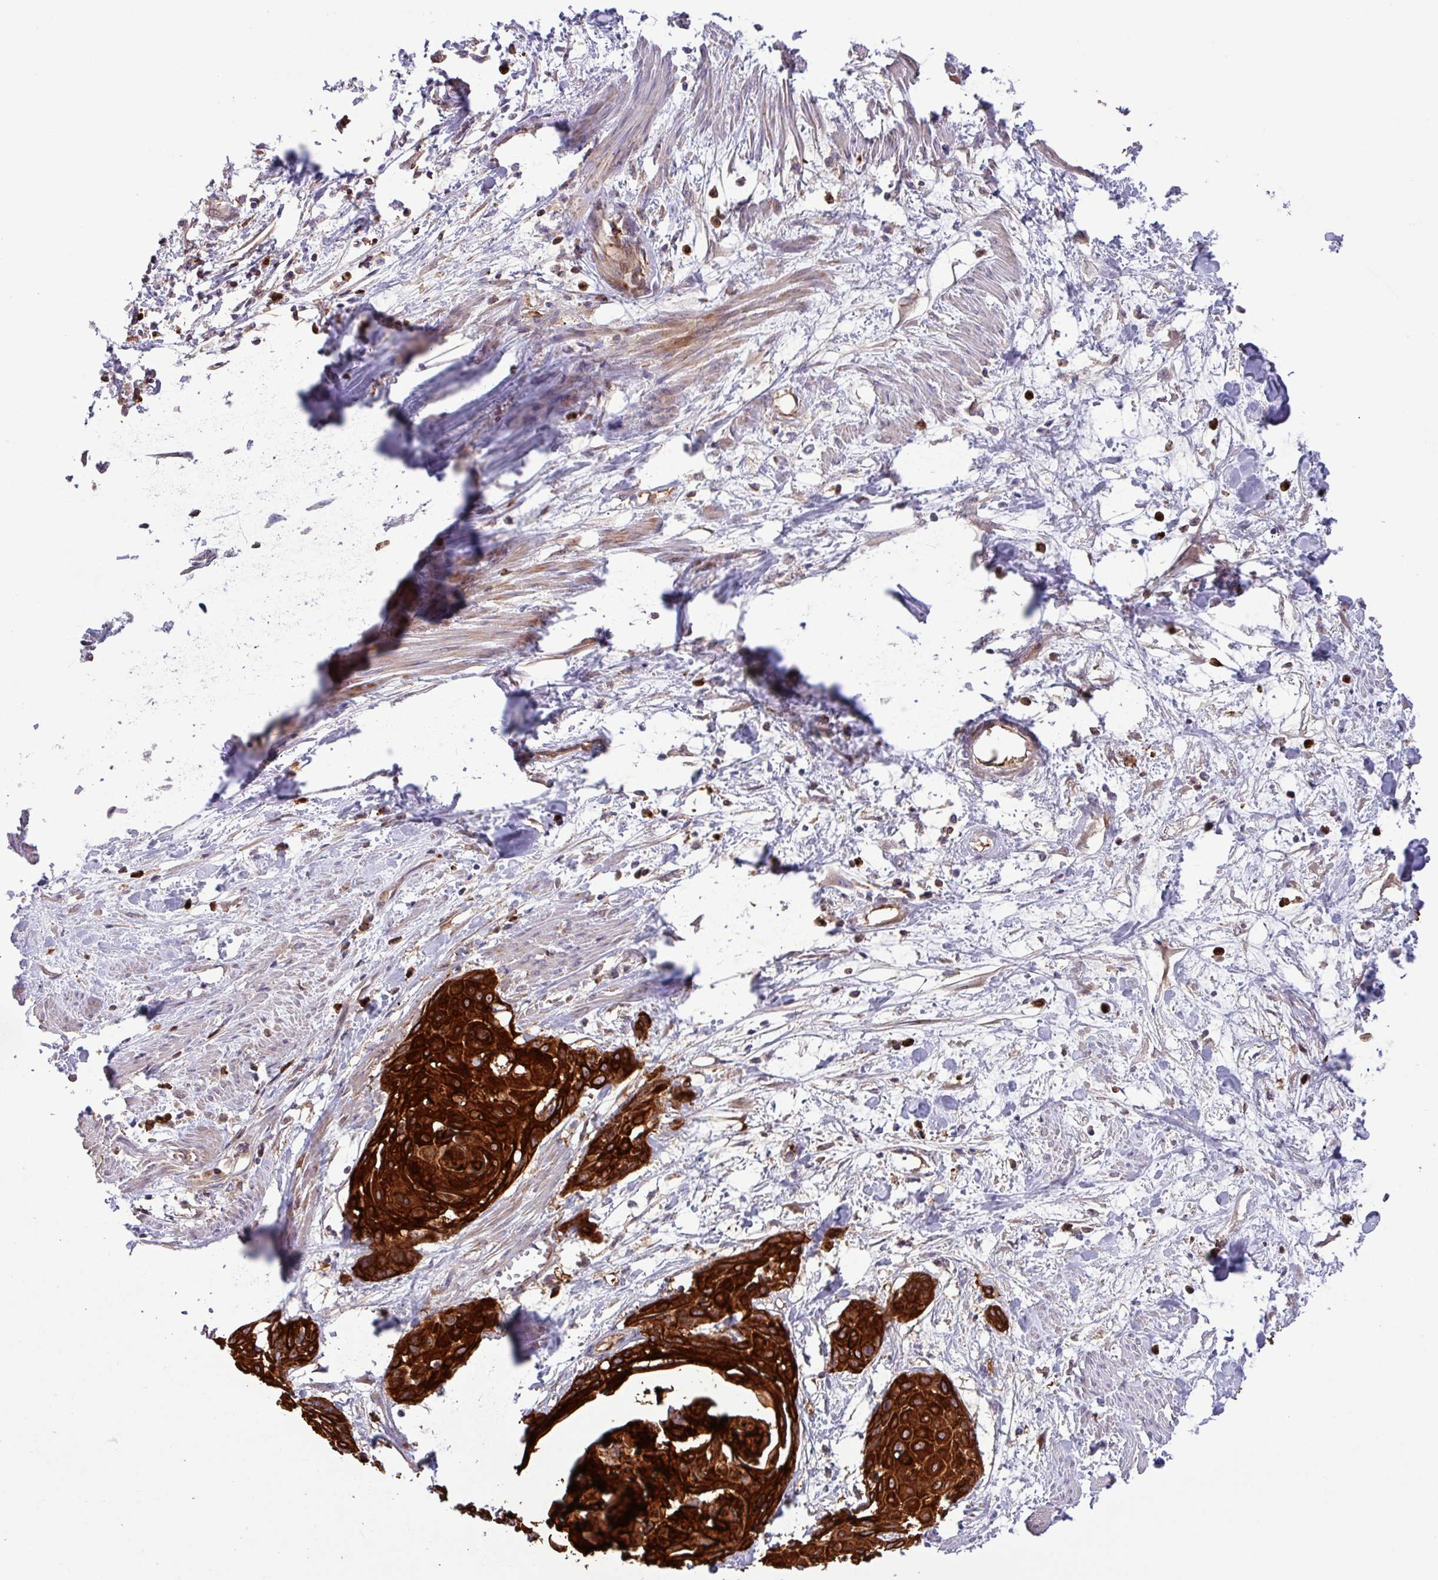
{"staining": {"intensity": "strong", "quantity": ">75%", "location": "cytoplasmic/membranous"}, "tissue": "cervical cancer", "cell_type": "Tumor cells", "image_type": "cancer", "snomed": [{"axis": "morphology", "description": "Squamous cell carcinoma, NOS"}, {"axis": "topography", "description": "Cervix"}], "caption": "The image displays immunohistochemical staining of cervical cancer (squamous cell carcinoma). There is strong cytoplasmic/membranous expression is identified in about >75% of tumor cells.", "gene": "CNTRL", "patient": {"sex": "female", "age": 57}}